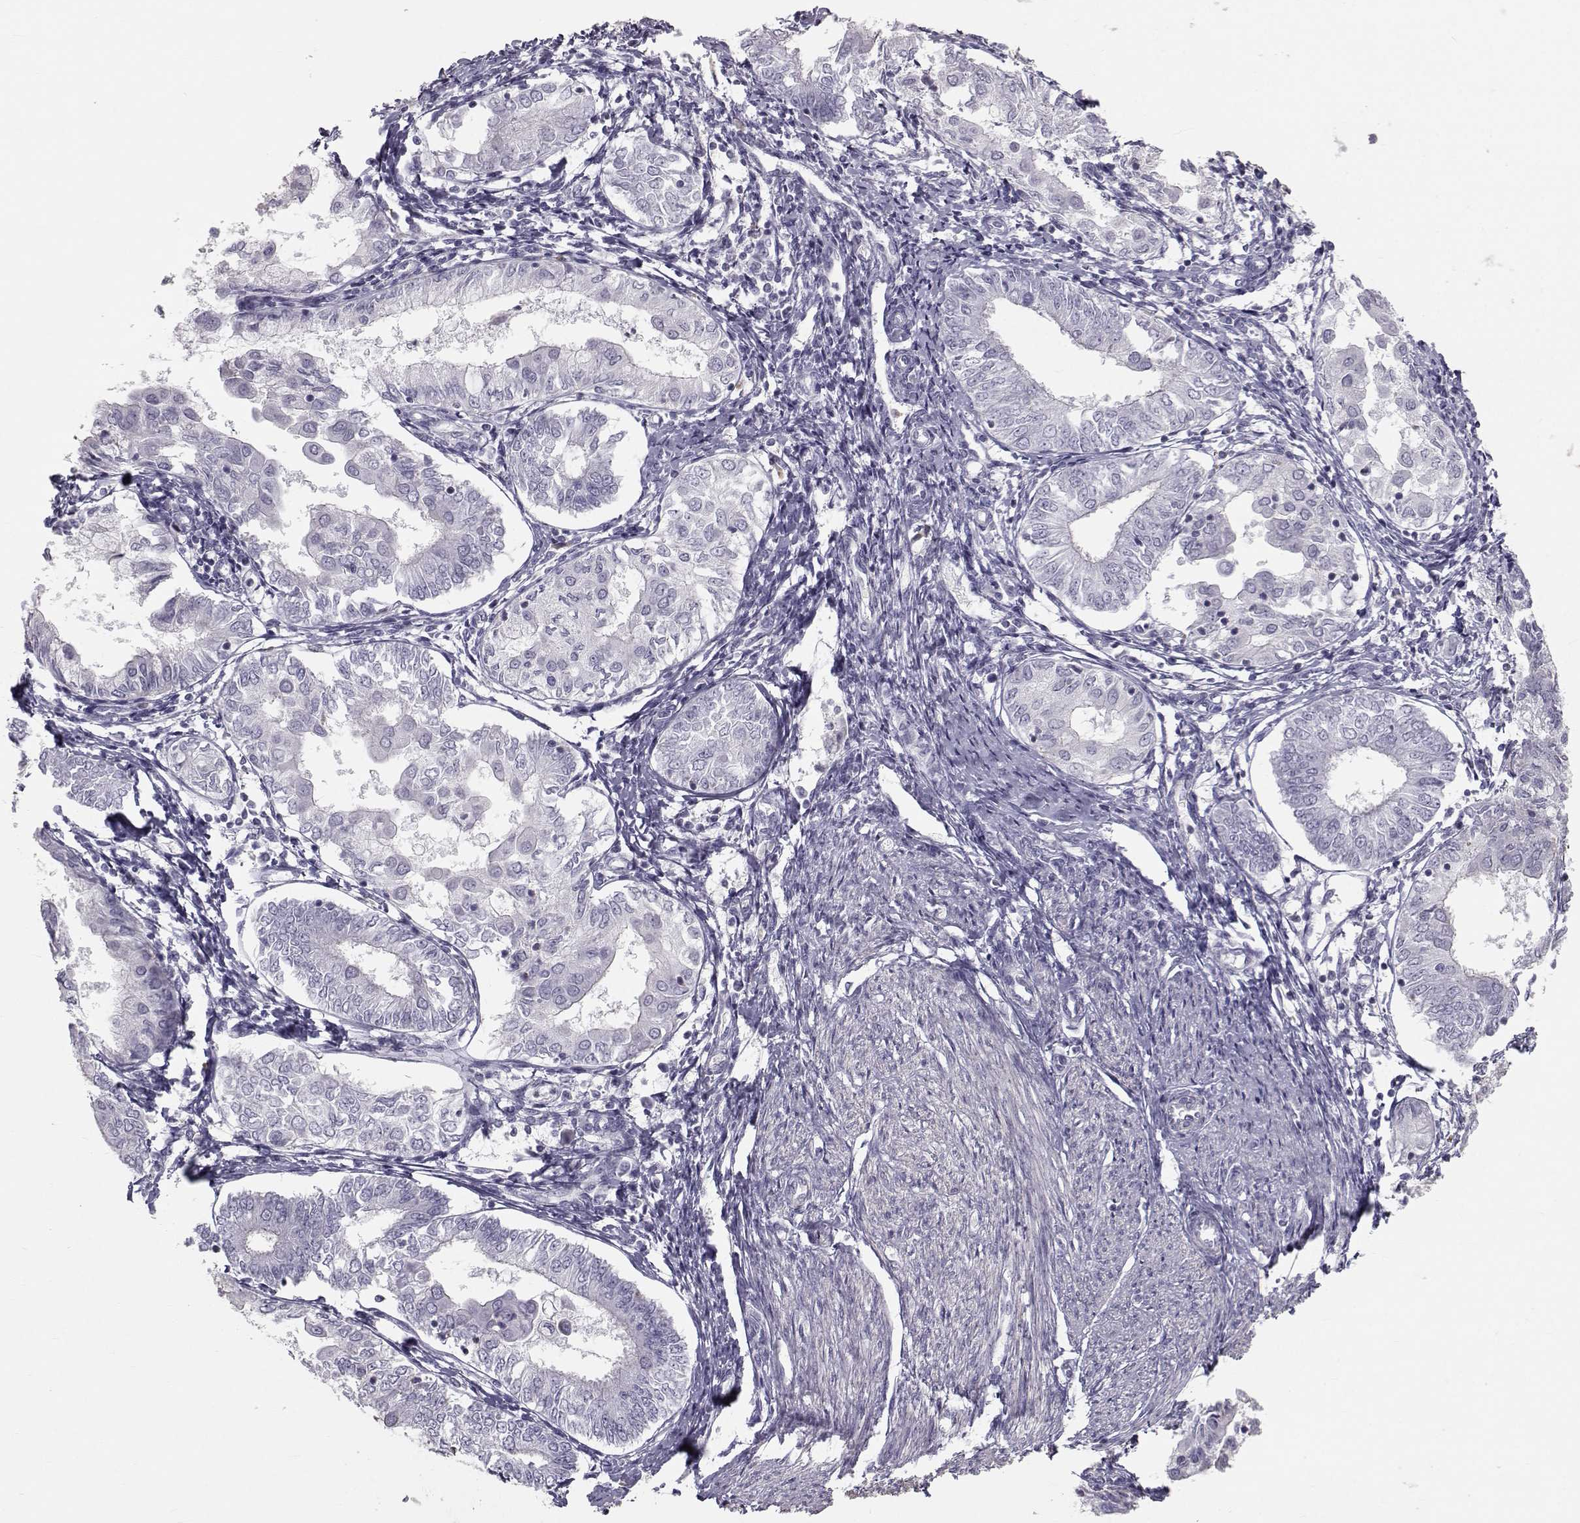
{"staining": {"intensity": "negative", "quantity": "none", "location": "none"}, "tissue": "endometrial cancer", "cell_type": "Tumor cells", "image_type": "cancer", "snomed": [{"axis": "morphology", "description": "Adenocarcinoma, NOS"}, {"axis": "topography", "description": "Endometrium"}], "caption": "An immunohistochemistry (IHC) photomicrograph of endometrial adenocarcinoma is shown. There is no staining in tumor cells of endometrial adenocarcinoma.", "gene": "GARIN3", "patient": {"sex": "female", "age": 68}}